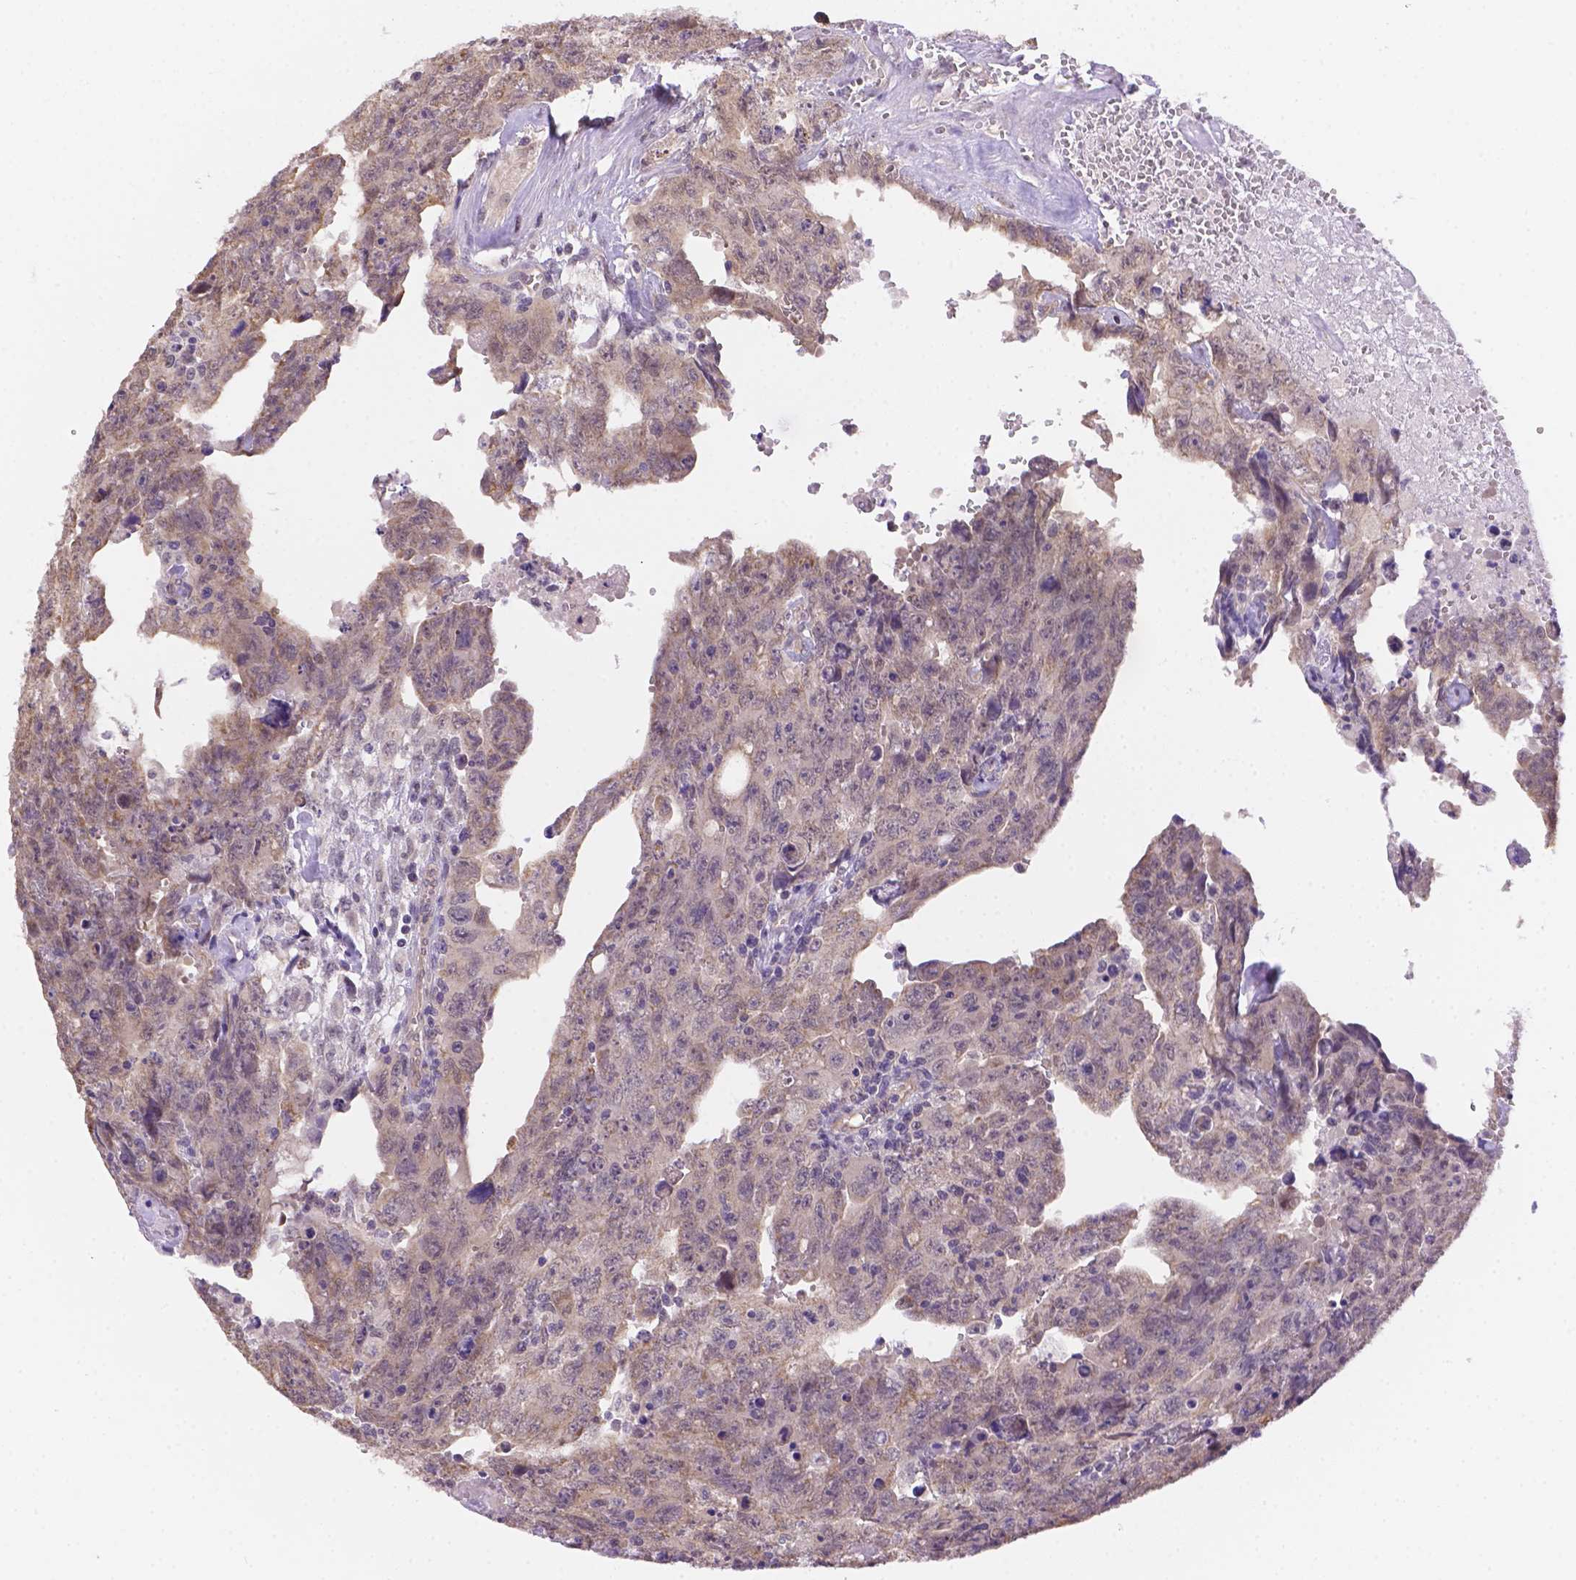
{"staining": {"intensity": "weak", "quantity": ">75%", "location": "cytoplasmic/membranous"}, "tissue": "testis cancer", "cell_type": "Tumor cells", "image_type": "cancer", "snomed": [{"axis": "morphology", "description": "Carcinoma, Embryonal, NOS"}, {"axis": "topography", "description": "Testis"}], "caption": "Protein staining of testis cancer tissue displays weak cytoplasmic/membranous staining in approximately >75% of tumor cells. (DAB (3,3'-diaminobenzidine) IHC, brown staining for protein, blue staining for nuclei).", "gene": "NXPE2", "patient": {"sex": "male", "age": 24}}